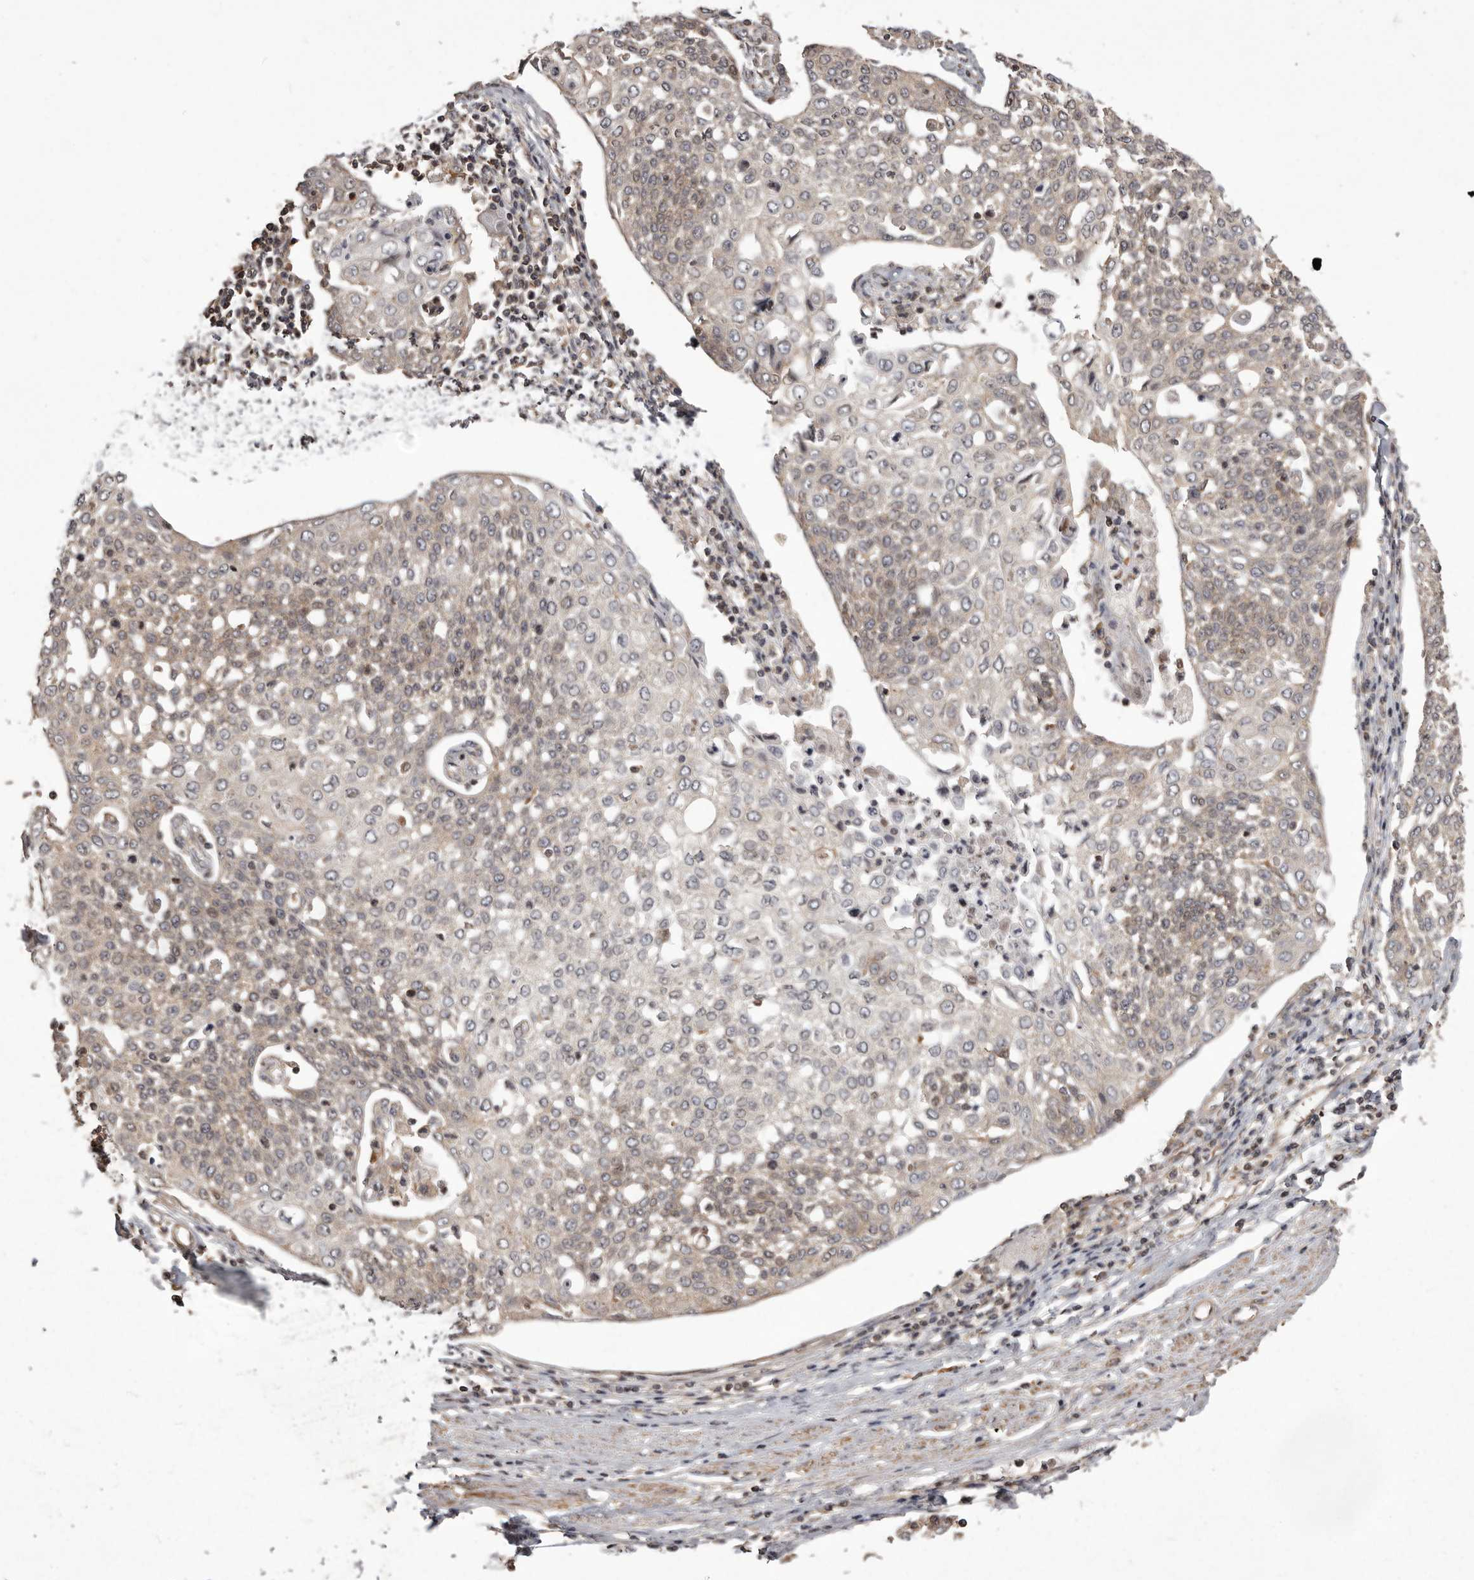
{"staining": {"intensity": "moderate", "quantity": "25%-75%", "location": "cytoplasmic/membranous"}, "tissue": "cervical cancer", "cell_type": "Tumor cells", "image_type": "cancer", "snomed": [{"axis": "morphology", "description": "Squamous cell carcinoma, NOS"}, {"axis": "topography", "description": "Cervix"}], "caption": "A histopathology image of human cervical cancer stained for a protein shows moderate cytoplasmic/membranous brown staining in tumor cells.", "gene": "NFKBIA", "patient": {"sex": "female", "age": 34}}